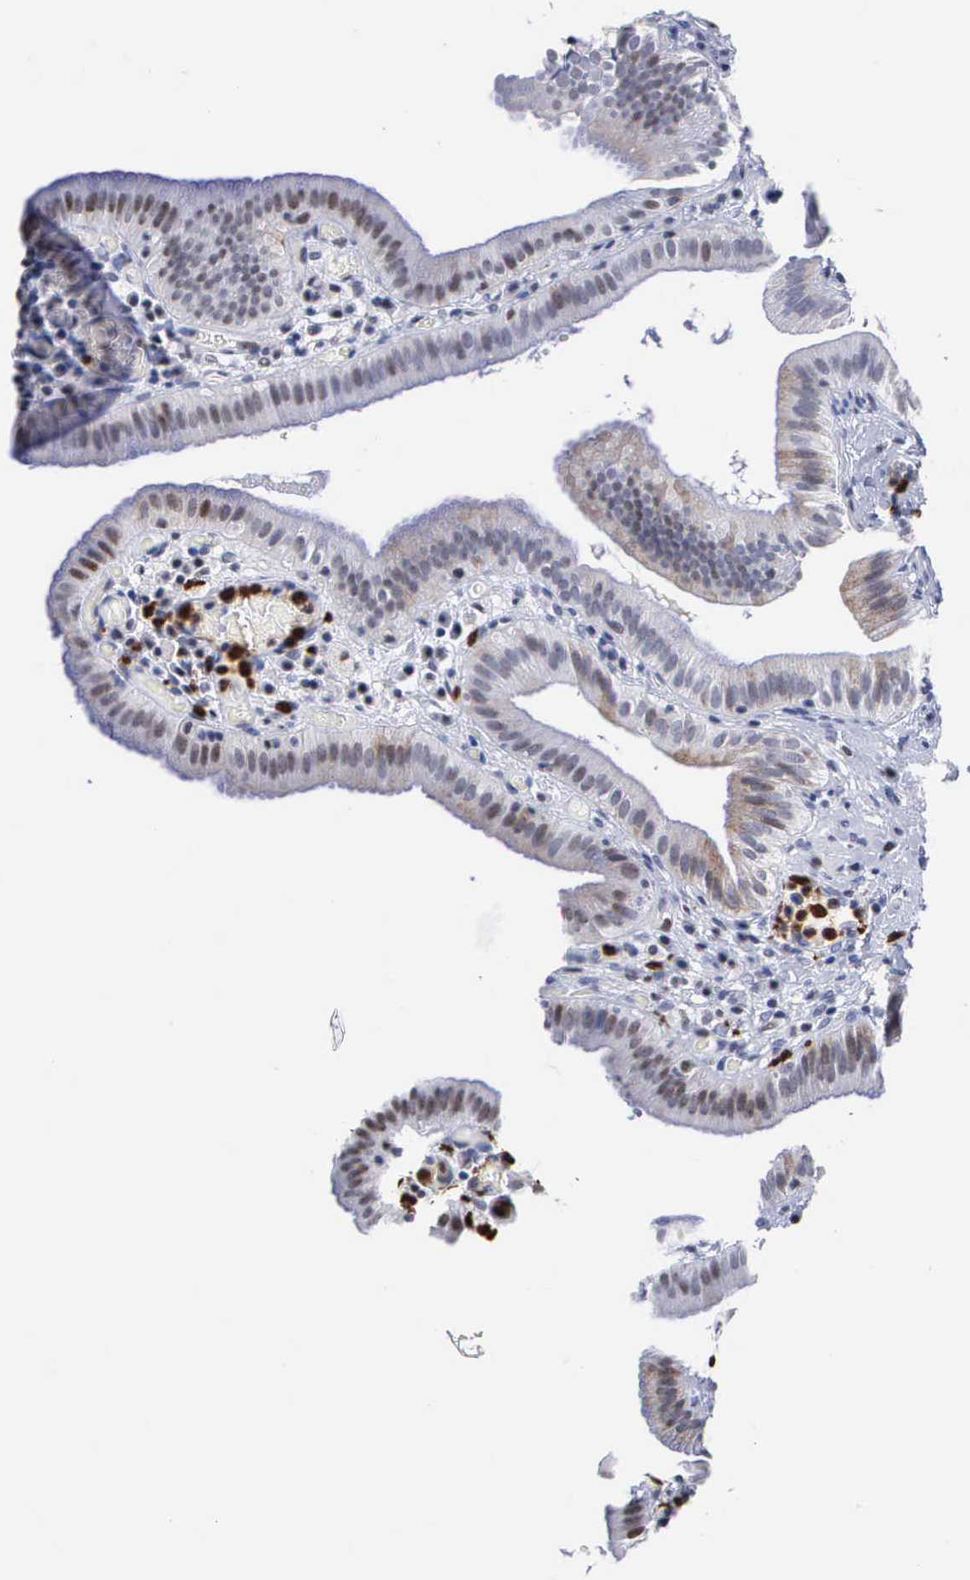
{"staining": {"intensity": "moderate", "quantity": "<25%", "location": "cytoplasmic/membranous"}, "tissue": "gallbladder", "cell_type": "Glandular cells", "image_type": "normal", "snomed": [{"axis": "morphology", "description": "Normal tissue, NOS"}, {"axis": "topography", "description": "Gallbladder"}], "caption": "Glandular cells exhibit low levels of moderate cytoplasmic/membranous staining in about <25% of cells in normal gallbladder.", "gene": "SPIN3", "patient": {"sex": "female", "age": 76}}